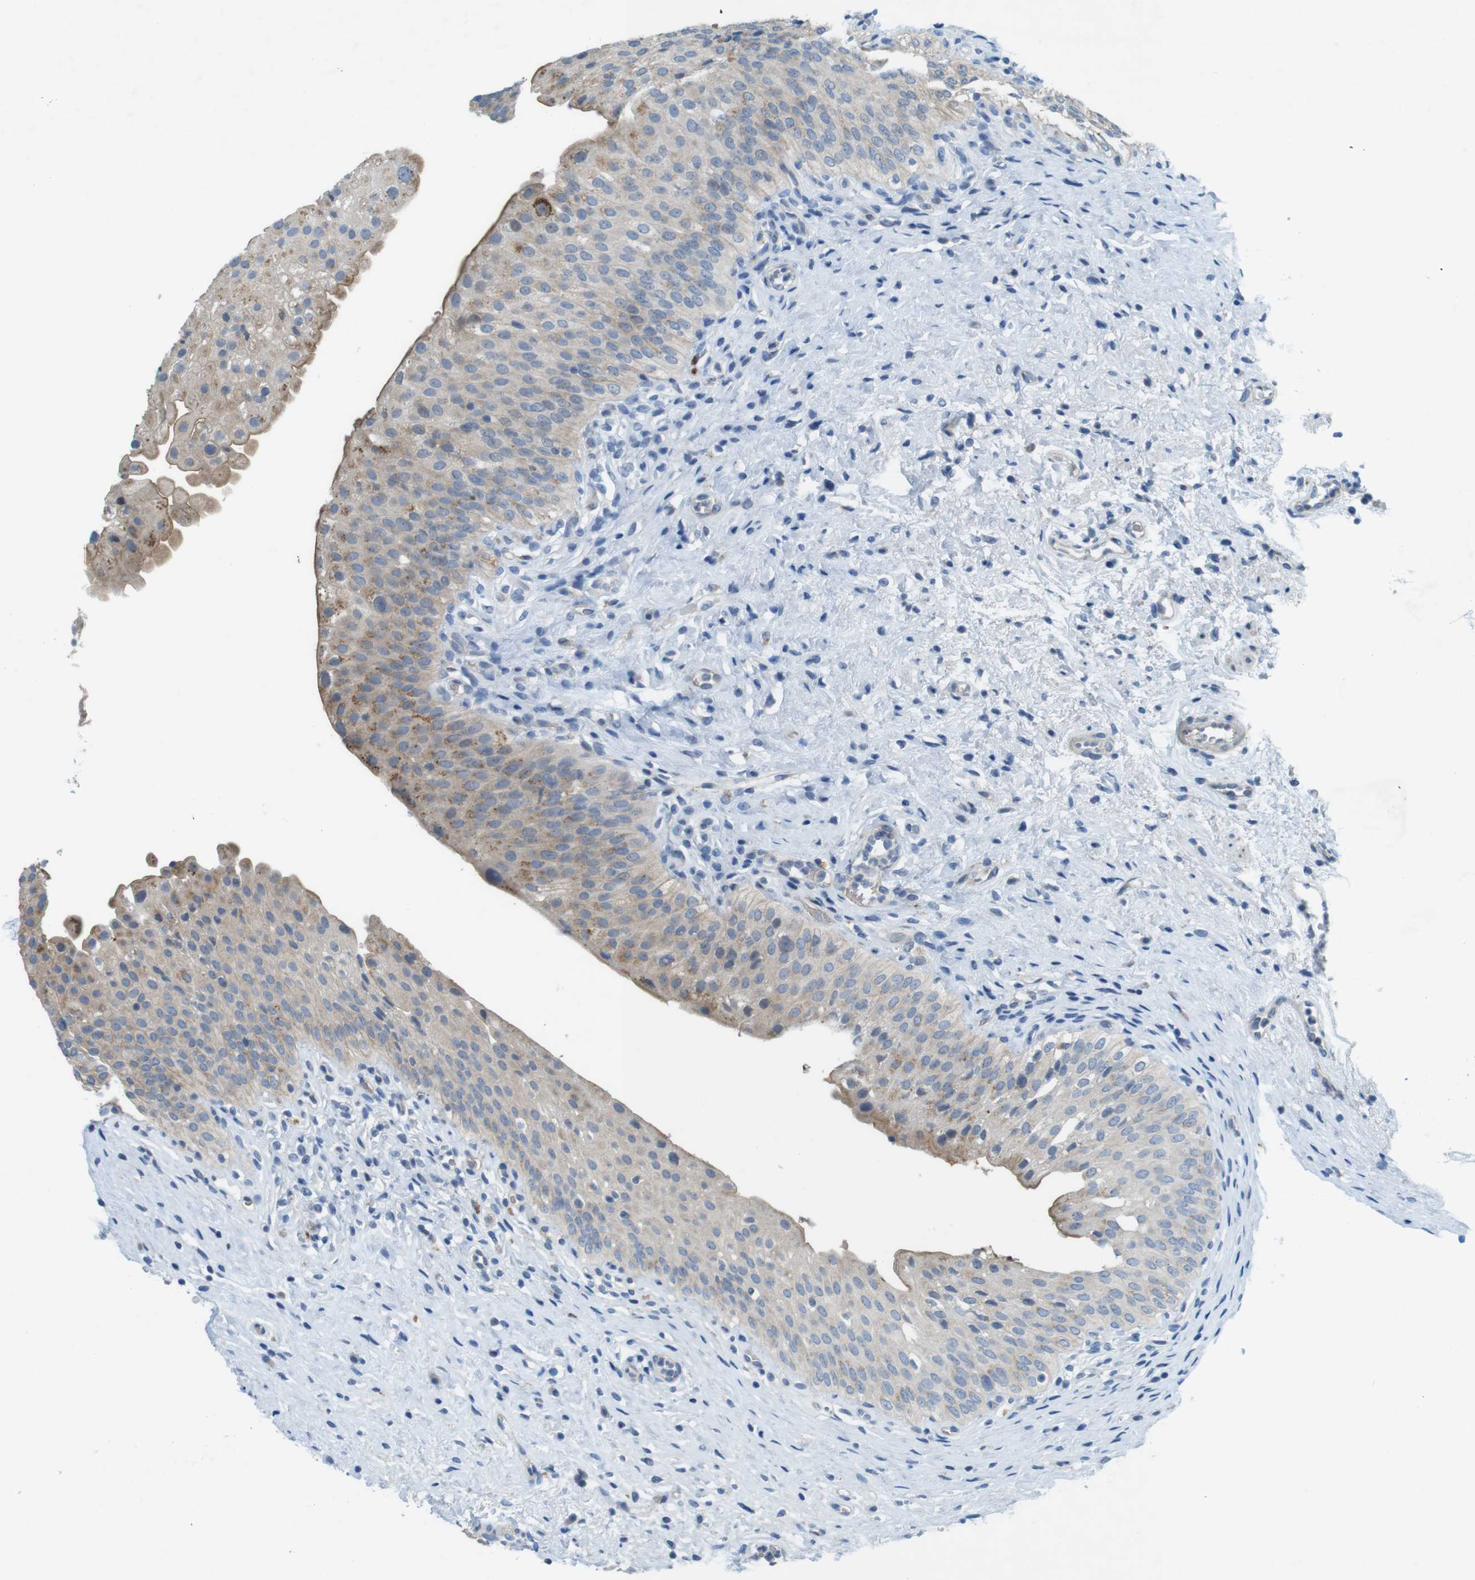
{"staining": {"intensity": "weak", "quantity": ">75%", "location": "cytoplasmic/membranous"}, "tissue": "urinary bladder", "cell_type": "Urothelial cells", "image_type": "normal", "snomed": [{"axis": "morphology", "description": "Normal tissue, NOS"}, {"axis": "morphology", "description": "Urothelial carcinoma, High grade"}, {"axis": "topography", "description": "Urinary bladder"}], "caption": "Immunohistochemical staining of normal urinary bladder displays low levels of weak cytoplasmic/membranous expression in approximately >75% of urothelial cells.", "gene": "TYW1", "patient": {"sex": "male", "age": 46}}